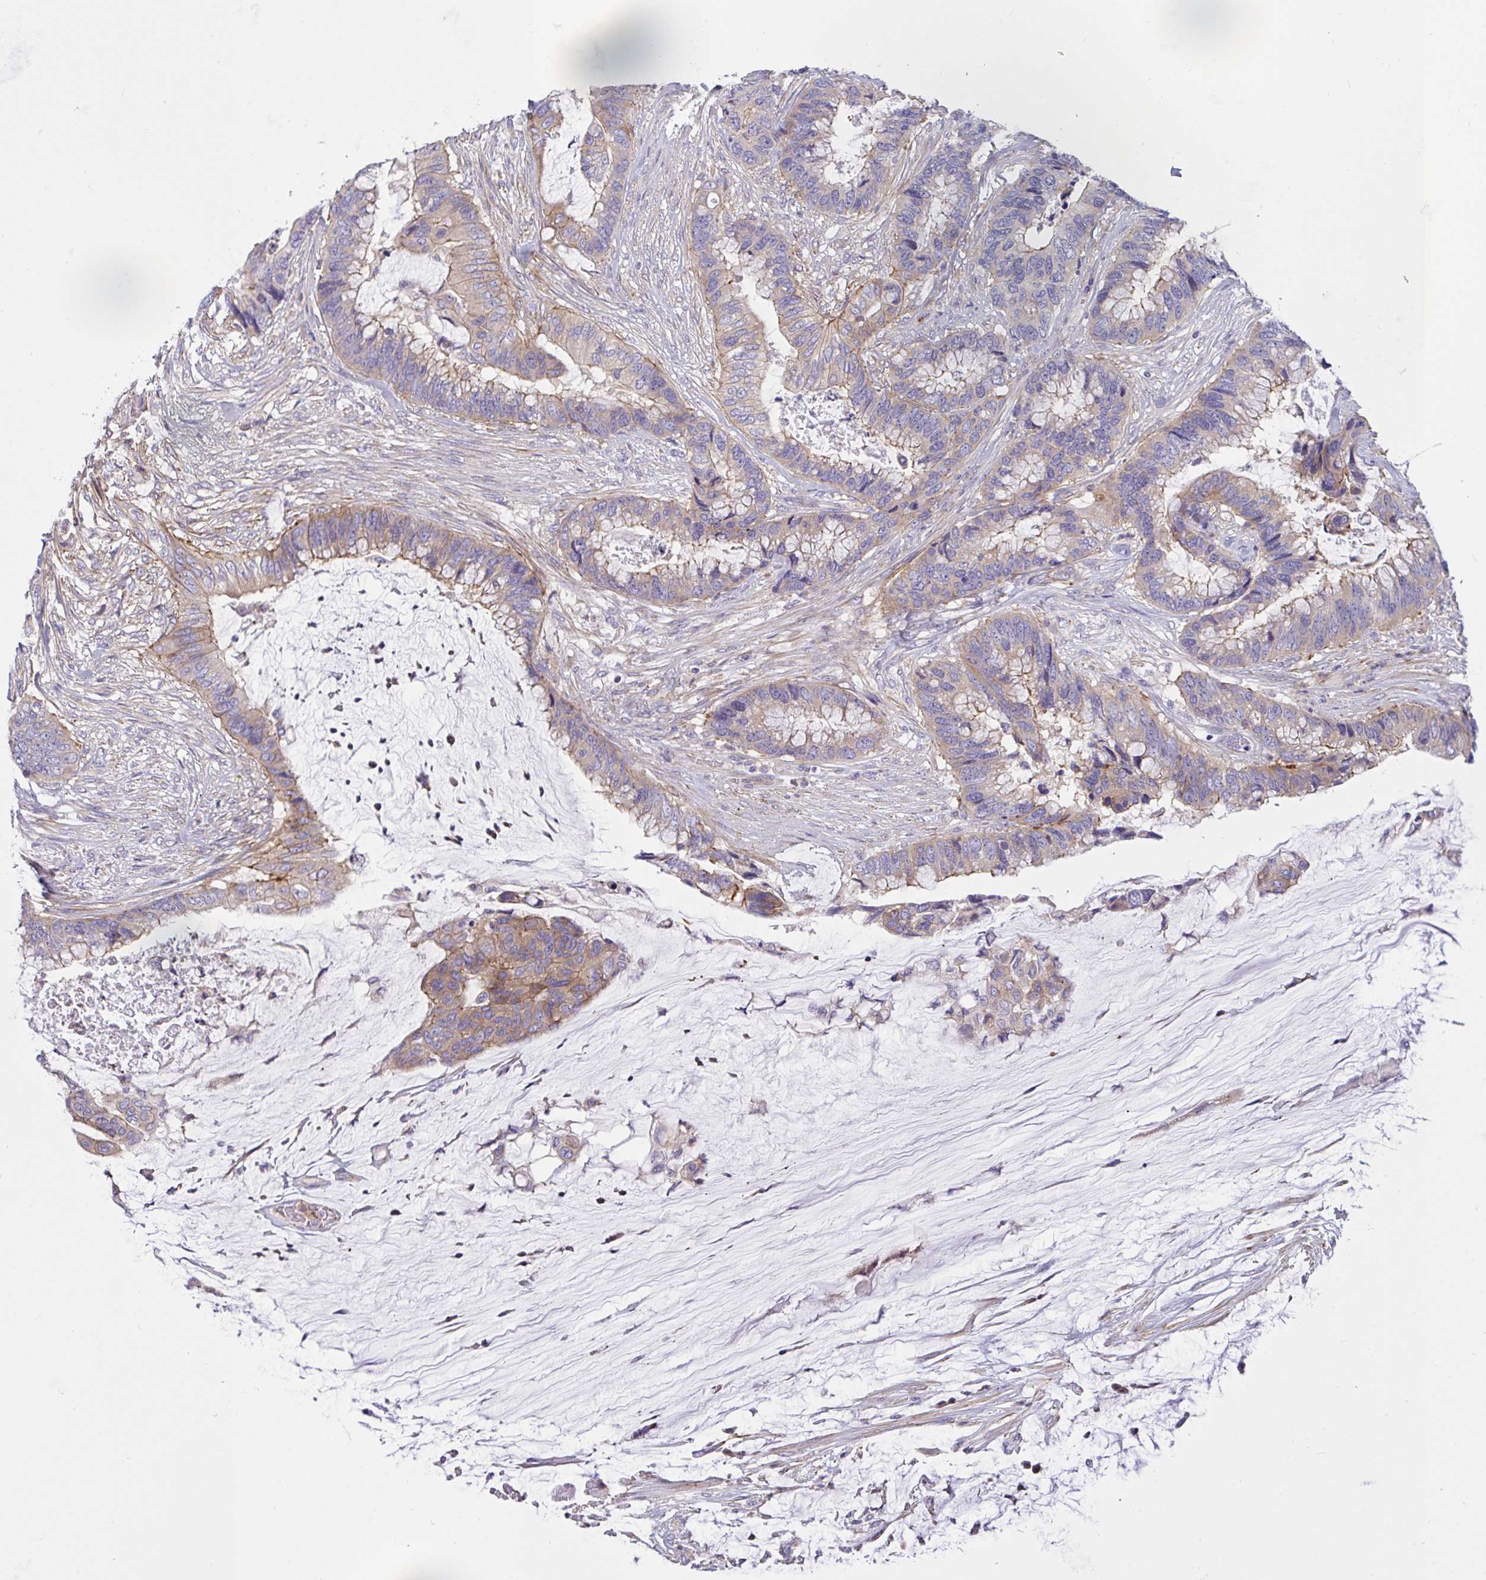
{"staining": {"intensity": "moderate", "quantity": "<25%", "location": "cytoplasmic/membranous"}, "tissue": "colorectal cancer", "cell_type": "Tumor cells", "image_type": "cancer", "snomed": [{"axis": "morphology", "description": "Adenocarcinoma, NOS"}, {"axis": "topography", "description": "Rectum"}], "caption": "A brown stain labels moderate cytoplasmic/membranous positivity of a protein in human colorectal cancer tumor cells.", "gene": "OXLD1", "patient": {"sex": "female", "age": 59}}